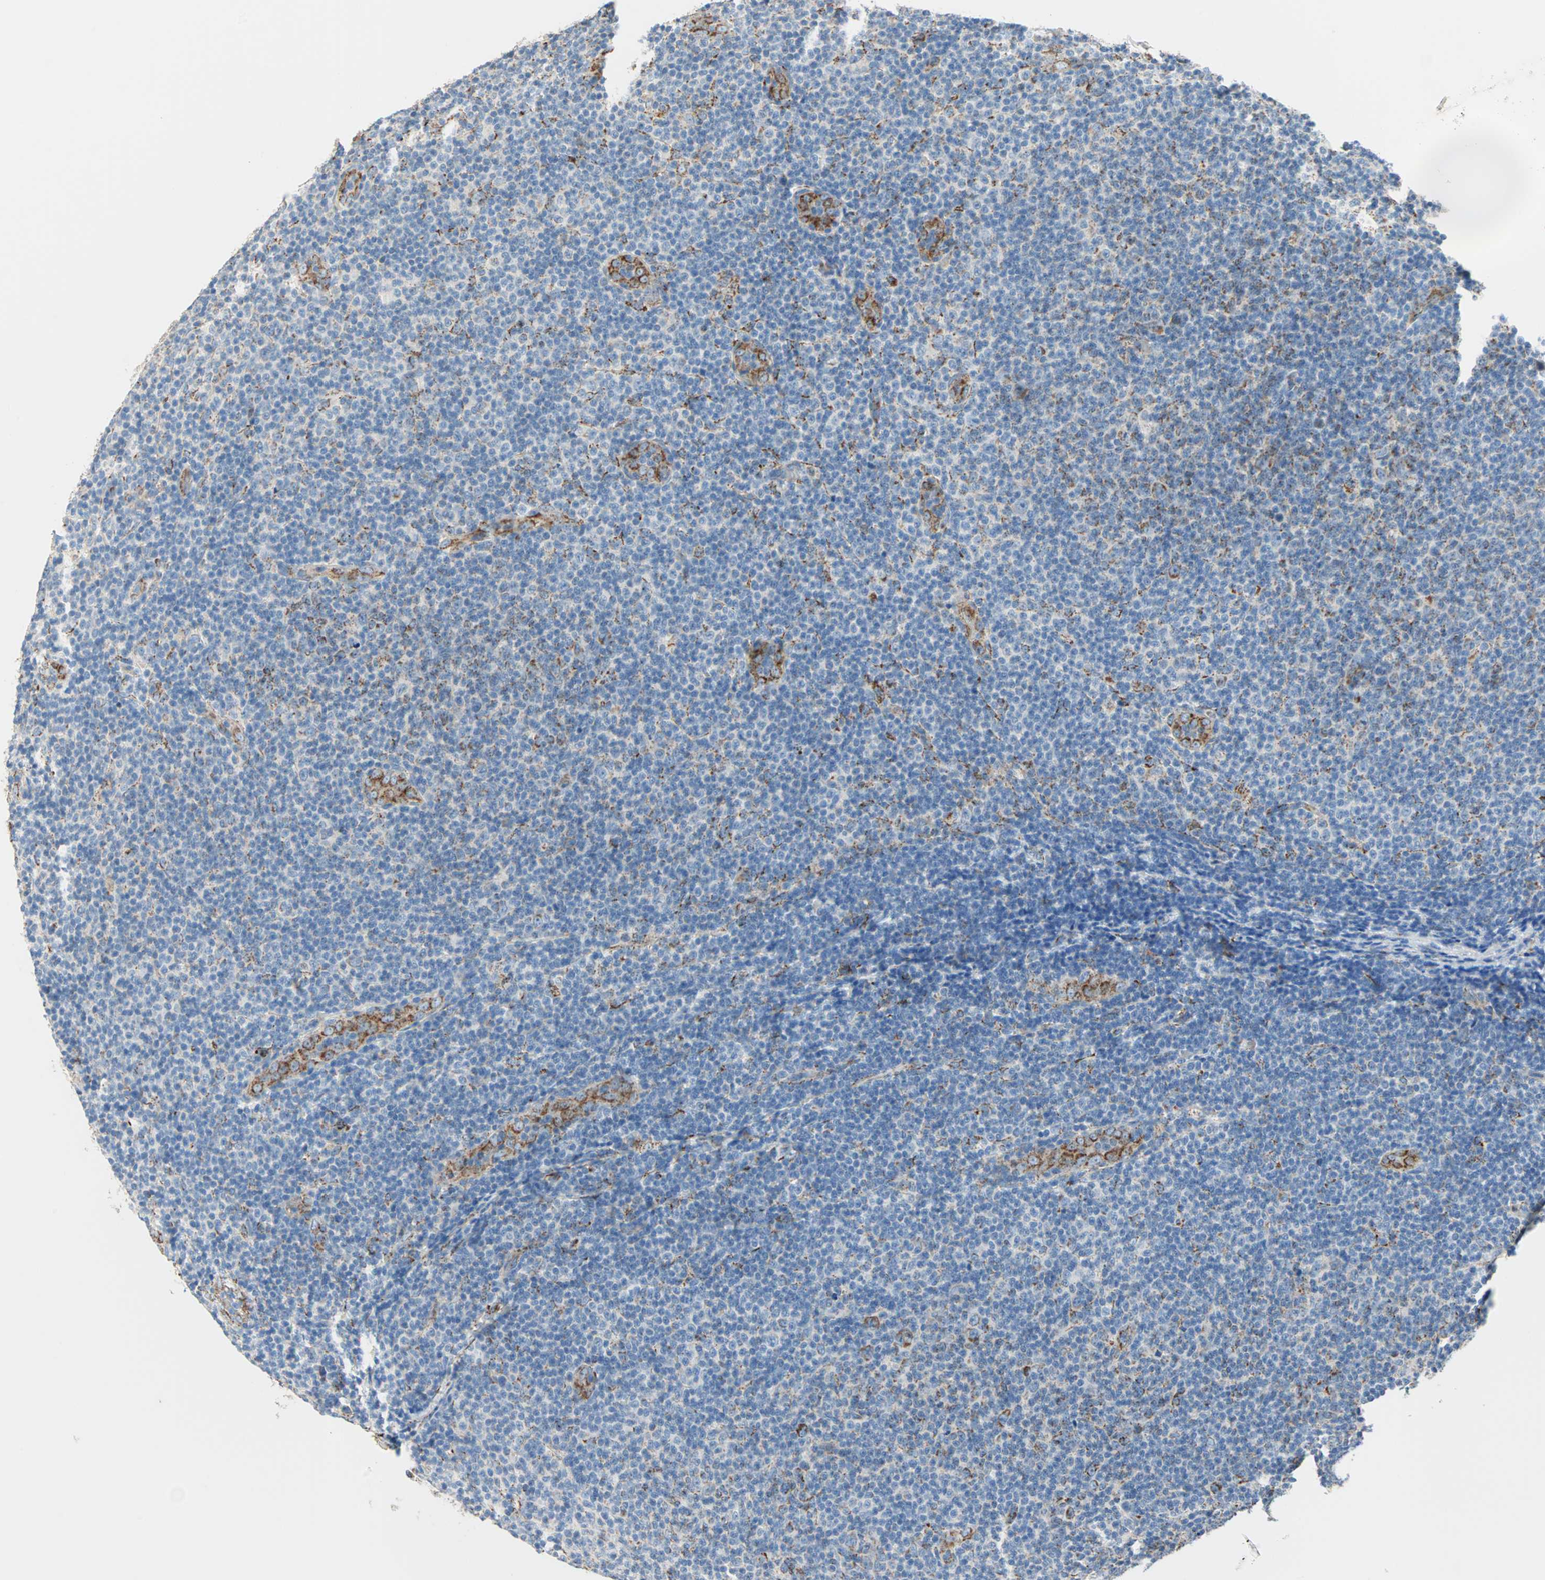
{"staining": {"intensity": "negative", "quantity": "none", "location": "none"}, "tissue": "lymphoma", "cell_type": "Tumor cells", "image_type": "cancer", "snomed": [{"axis": "morphology", "description": "Malignant lymphoma, non-Hodgkin's type, Low grade"}, {"axis": "topography", "description": "Lymph node"}], "caption": "Tumor cells are negative for brown protein staining in low-grade malignant lymphoma, non-Hodgkin's type.", "gene": "TST", "patient": {"sex": "male", "age": 83}}